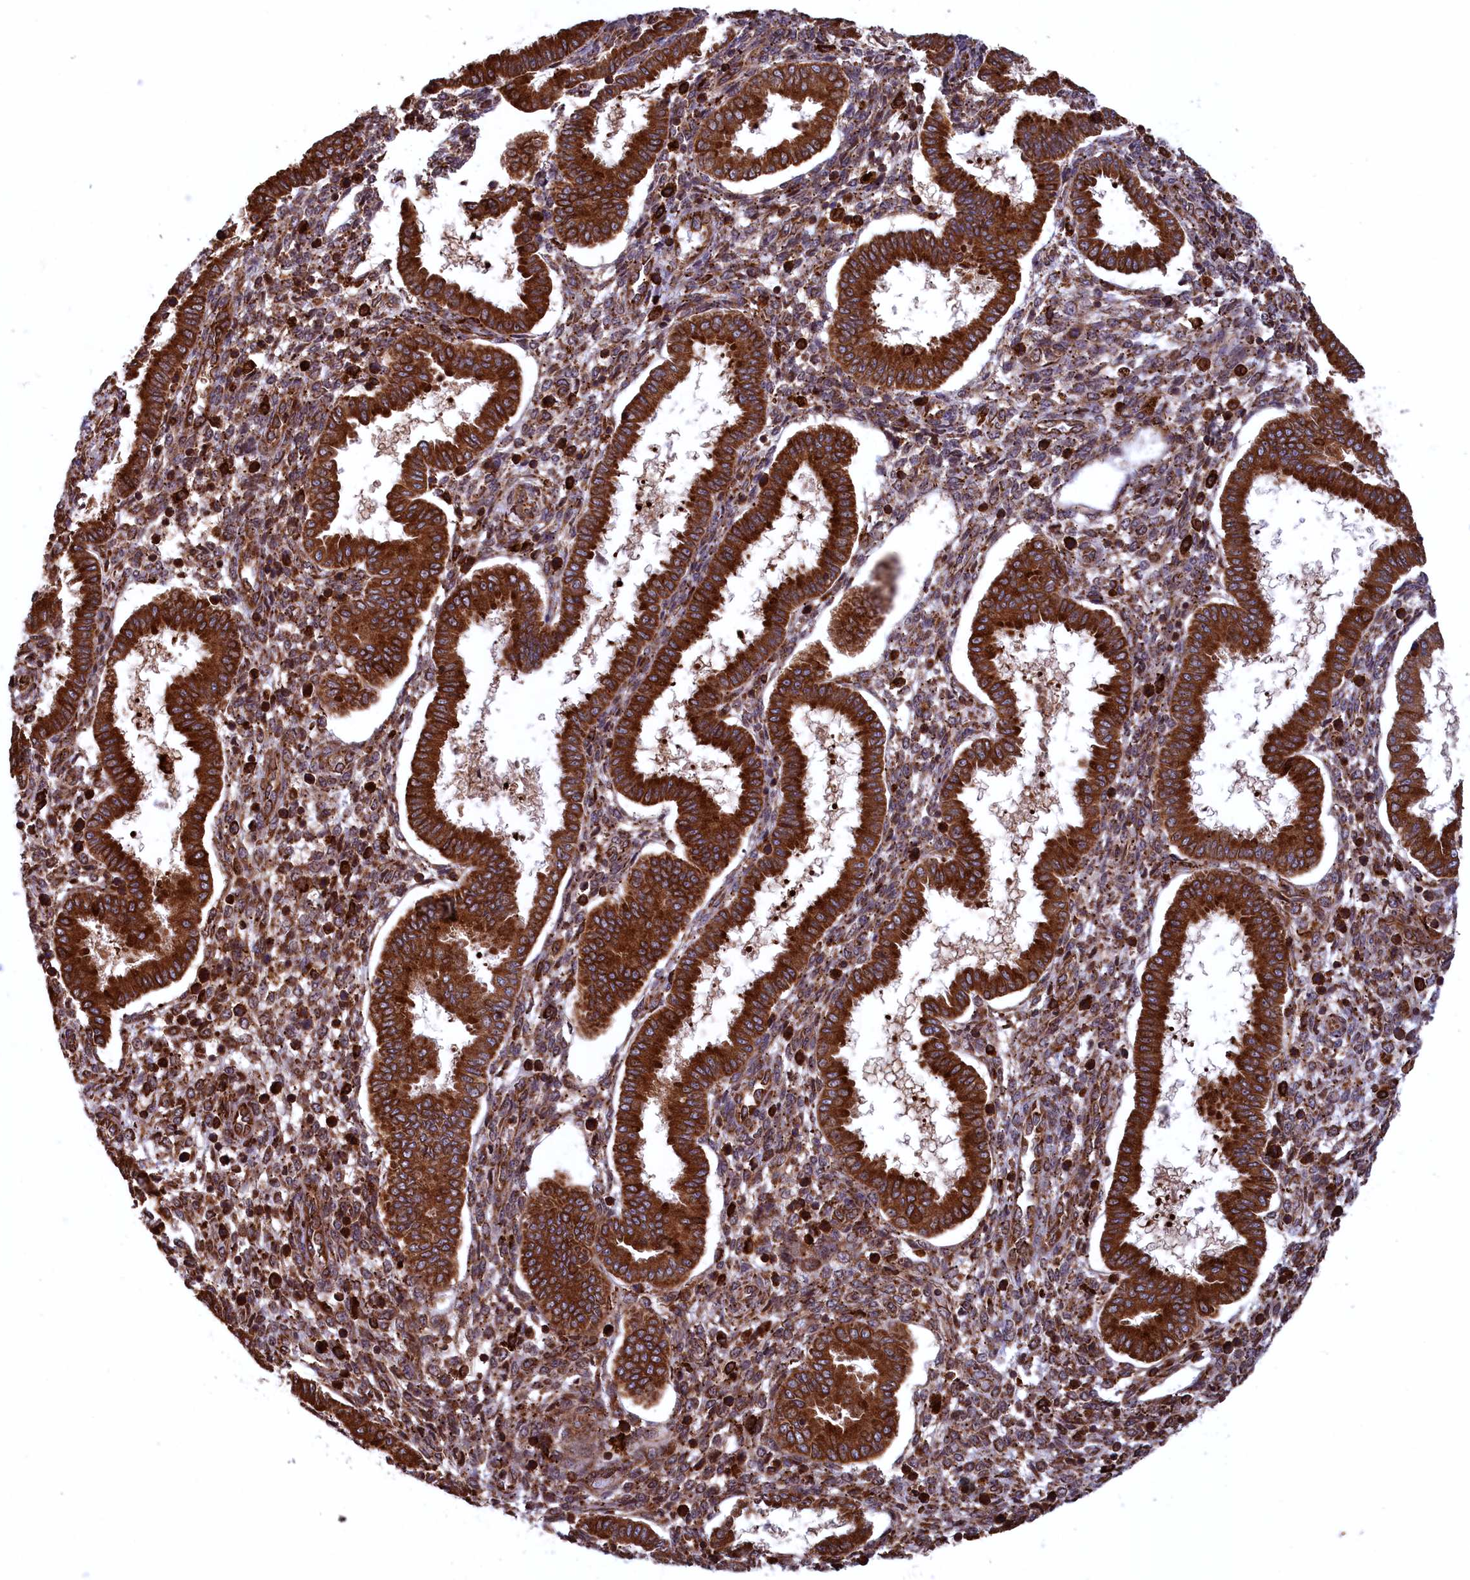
{"staining": {"intensity": "moderate", "quantity": ">75%", "location": "cytoplasmic/membranous"}, "tissue": "endometrium", "cell_type": "Cells in endometrial stroma", "image_type": "normal", "snomed": [{"axis": "morphology", "description": "Normal tissue, NOS"}, {"axis": "topography", "description": "Endometrium"}], "caption": "Brown immunohistochemical staining in normal human endometrium exhibits moderate cytoplasmic/membranous expression in approximately >75% of cells in endometrial stroma. The protein is shown in brown color, while the nuclei are stained blue.", "gene": "PLA2G4C", "patient": {"sex": "female", "age": 24}}